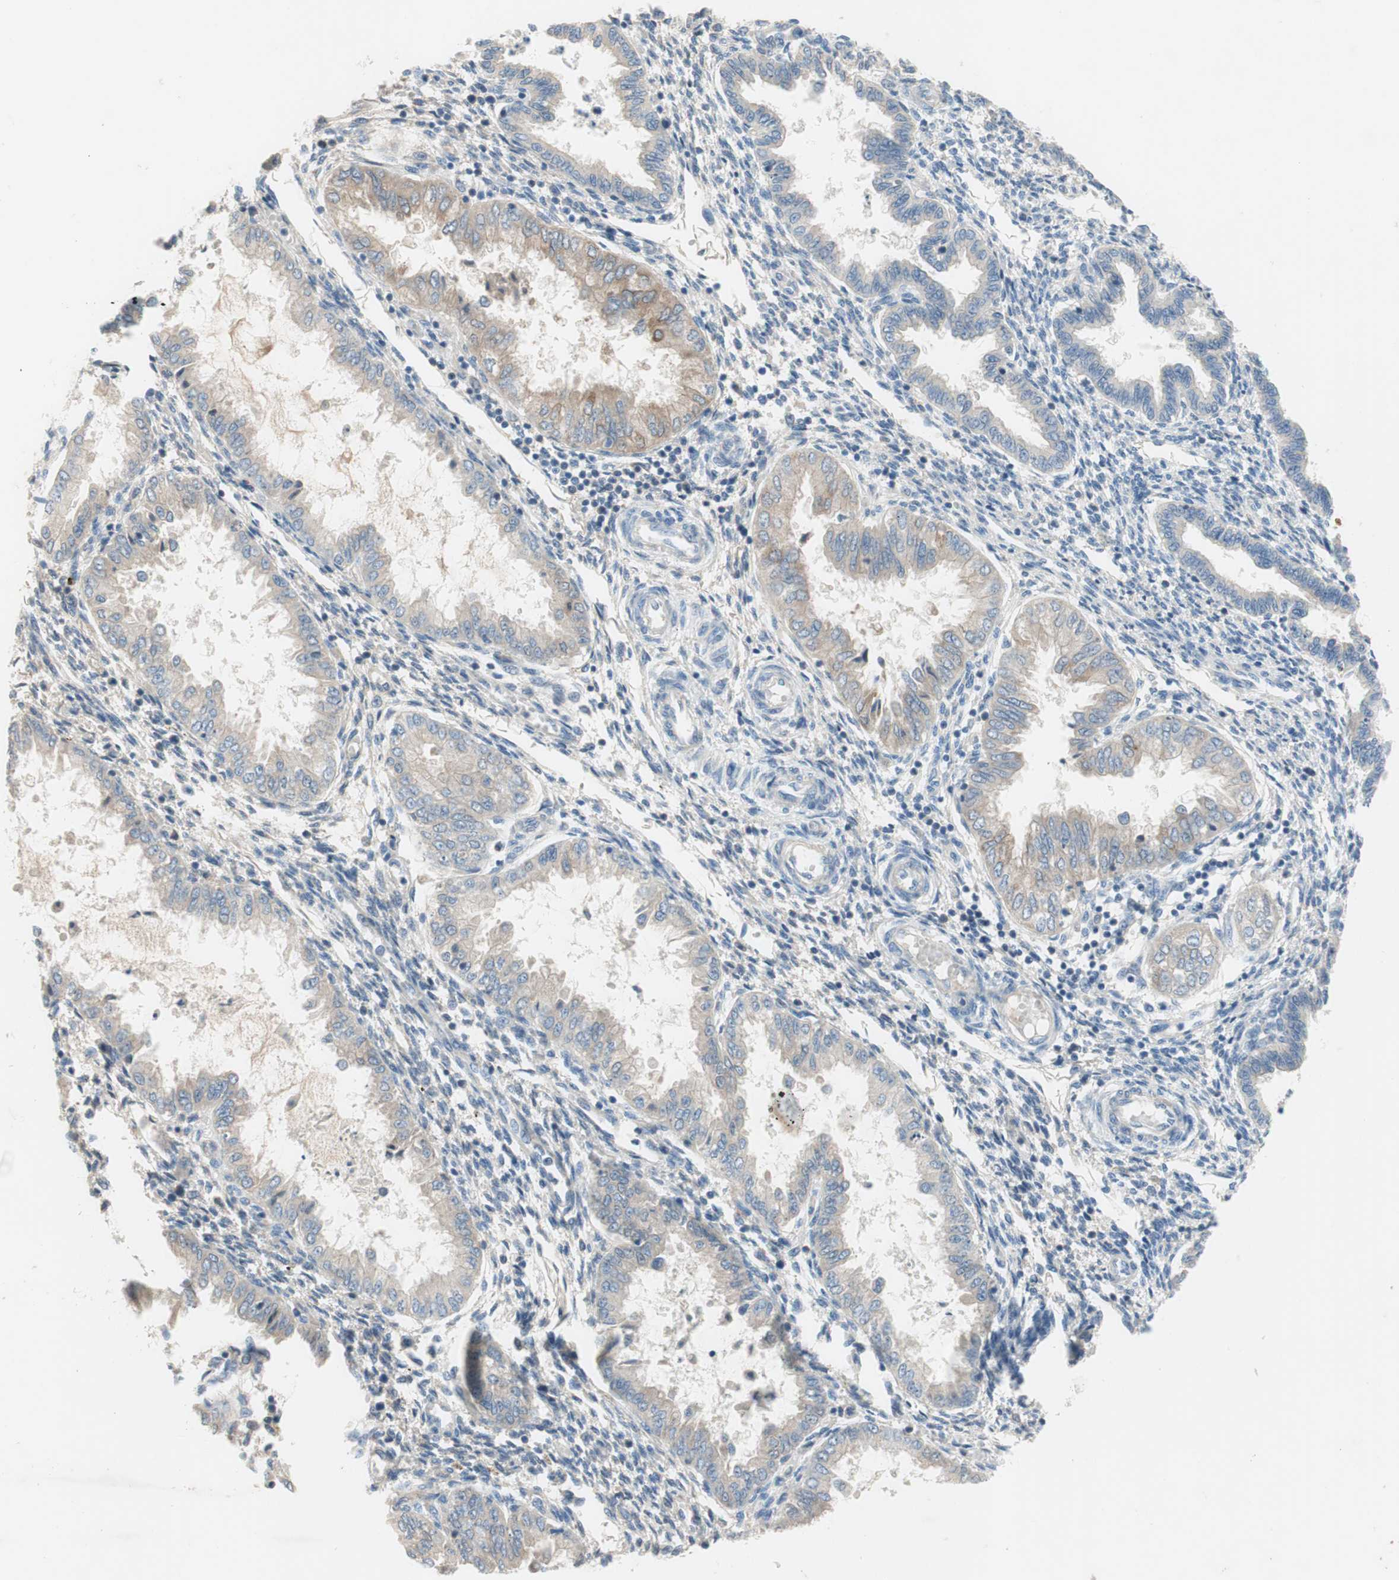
{"staining": {"intensity": "negative", "quantity": "none", "location": "none"}, "tissue": "endometrium", "cell_type": "Cells in endometrial stroma", "image_type": "normal", "snomed": [{"axis": "morphology", "description": "Normal tissue, NOS"}, {"axis": "topography", "description": "Endometrium"}], "caption": "The photomicrograph reveals no significant staining in cells in endometrial stroma of endometrium. The staining is performed using DAB brown chromogen with nuclei counter-stained in using hematoxylin.", "gene": "FDFT1", "patient": {"sex": "female", "age": 33}}